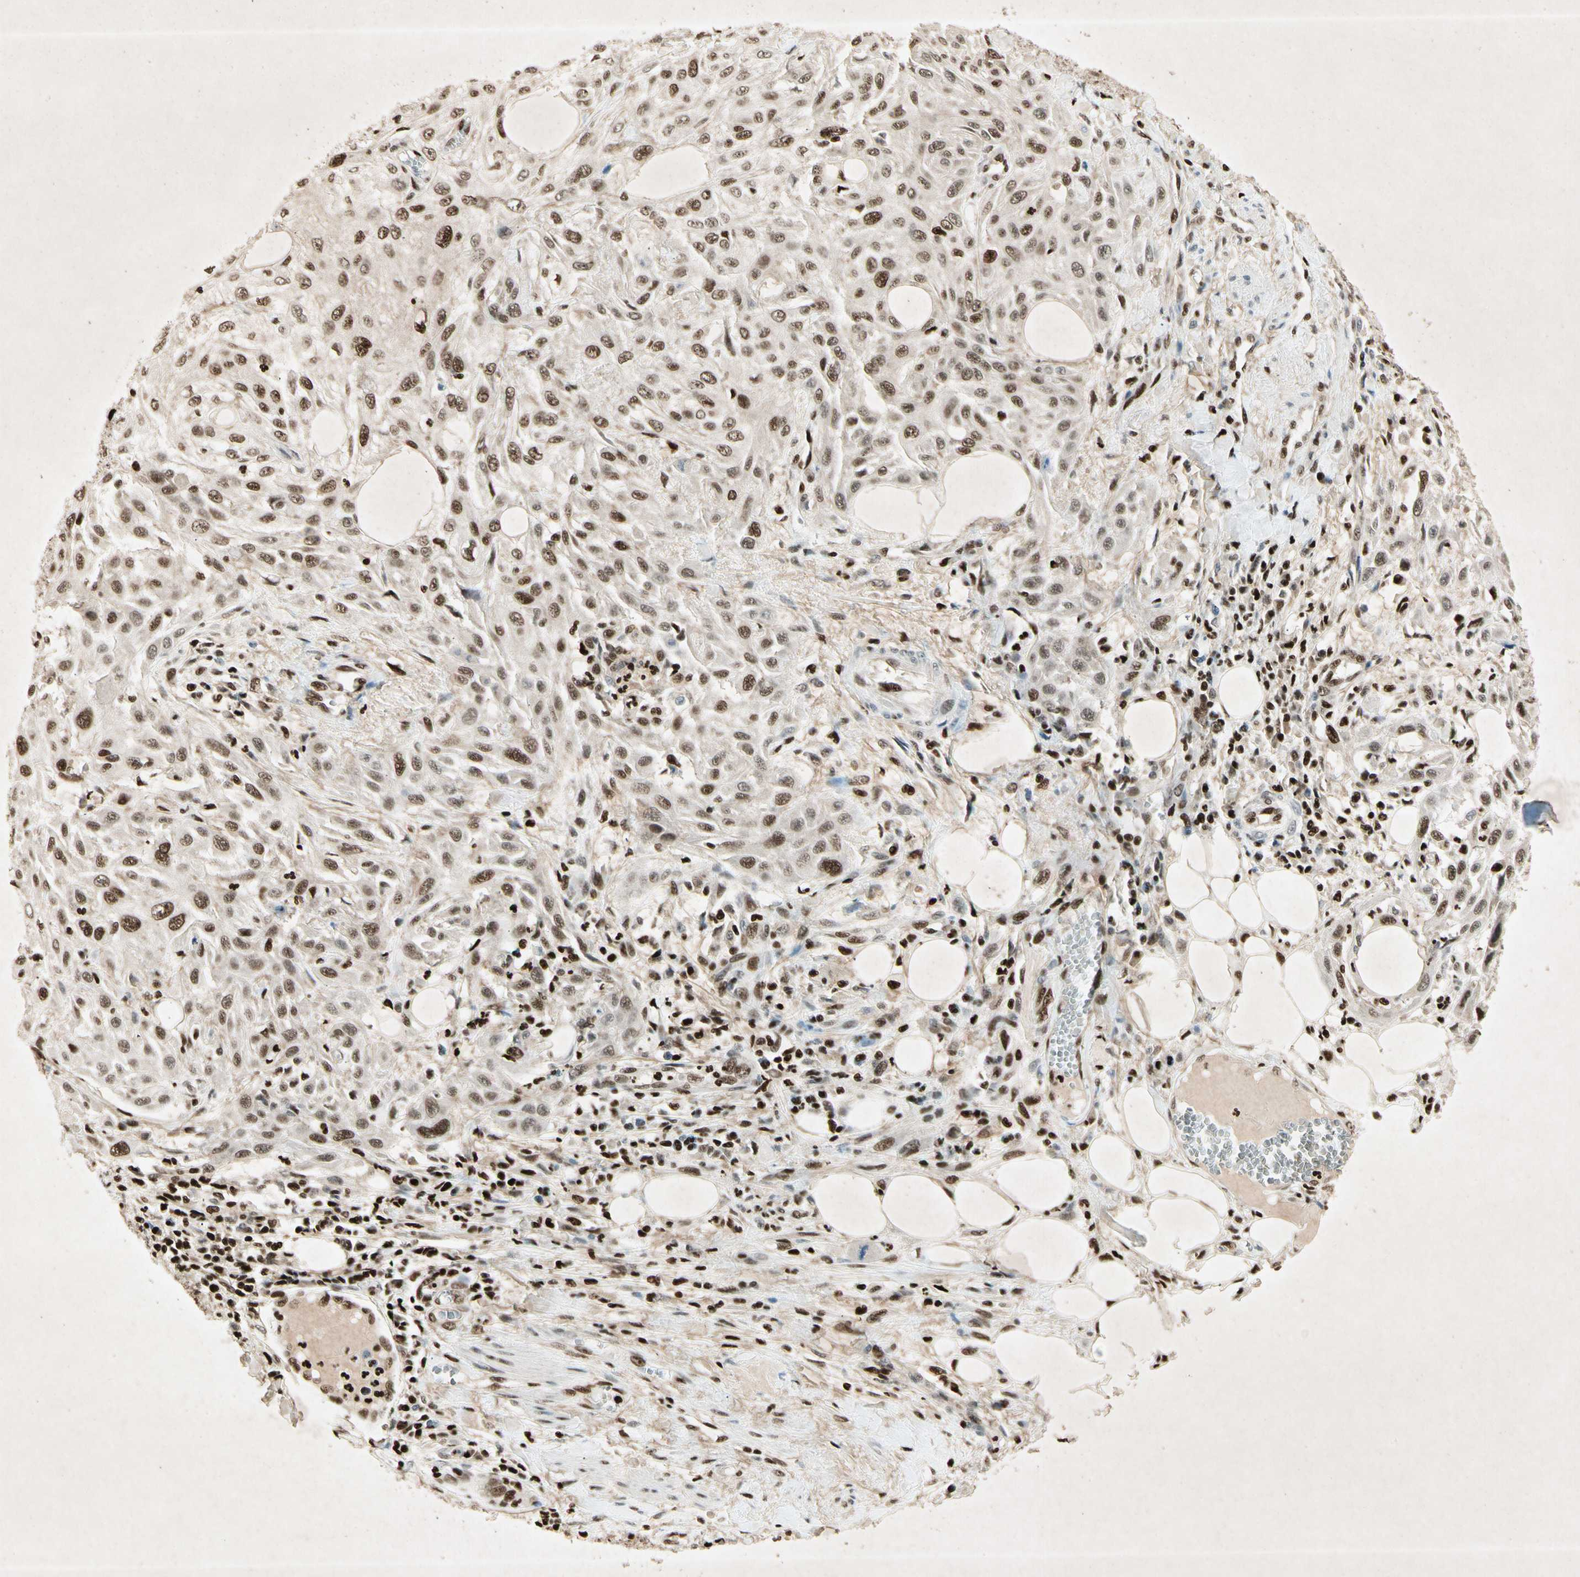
{"staining": {"intensity": "strong", "quantity": ">75%", "location": "nuclear"}, "tissue": "skin cancer", "cell_type": "Tumor cells", "image_type": "cancer", "snomed": [{"axis": "morphology", "description": "Squamous cell carcinoma, NOS"}, {"axis": "topography", "description": "Skin"}], "caption": "Brown immunohistochemical staining in human squamous cell carcinoma (skin) reveals strong nuclear positivity in about >75% of tumor cells.", "gene": "RNF43", "patient": {"sex": "male", "age": 75}}